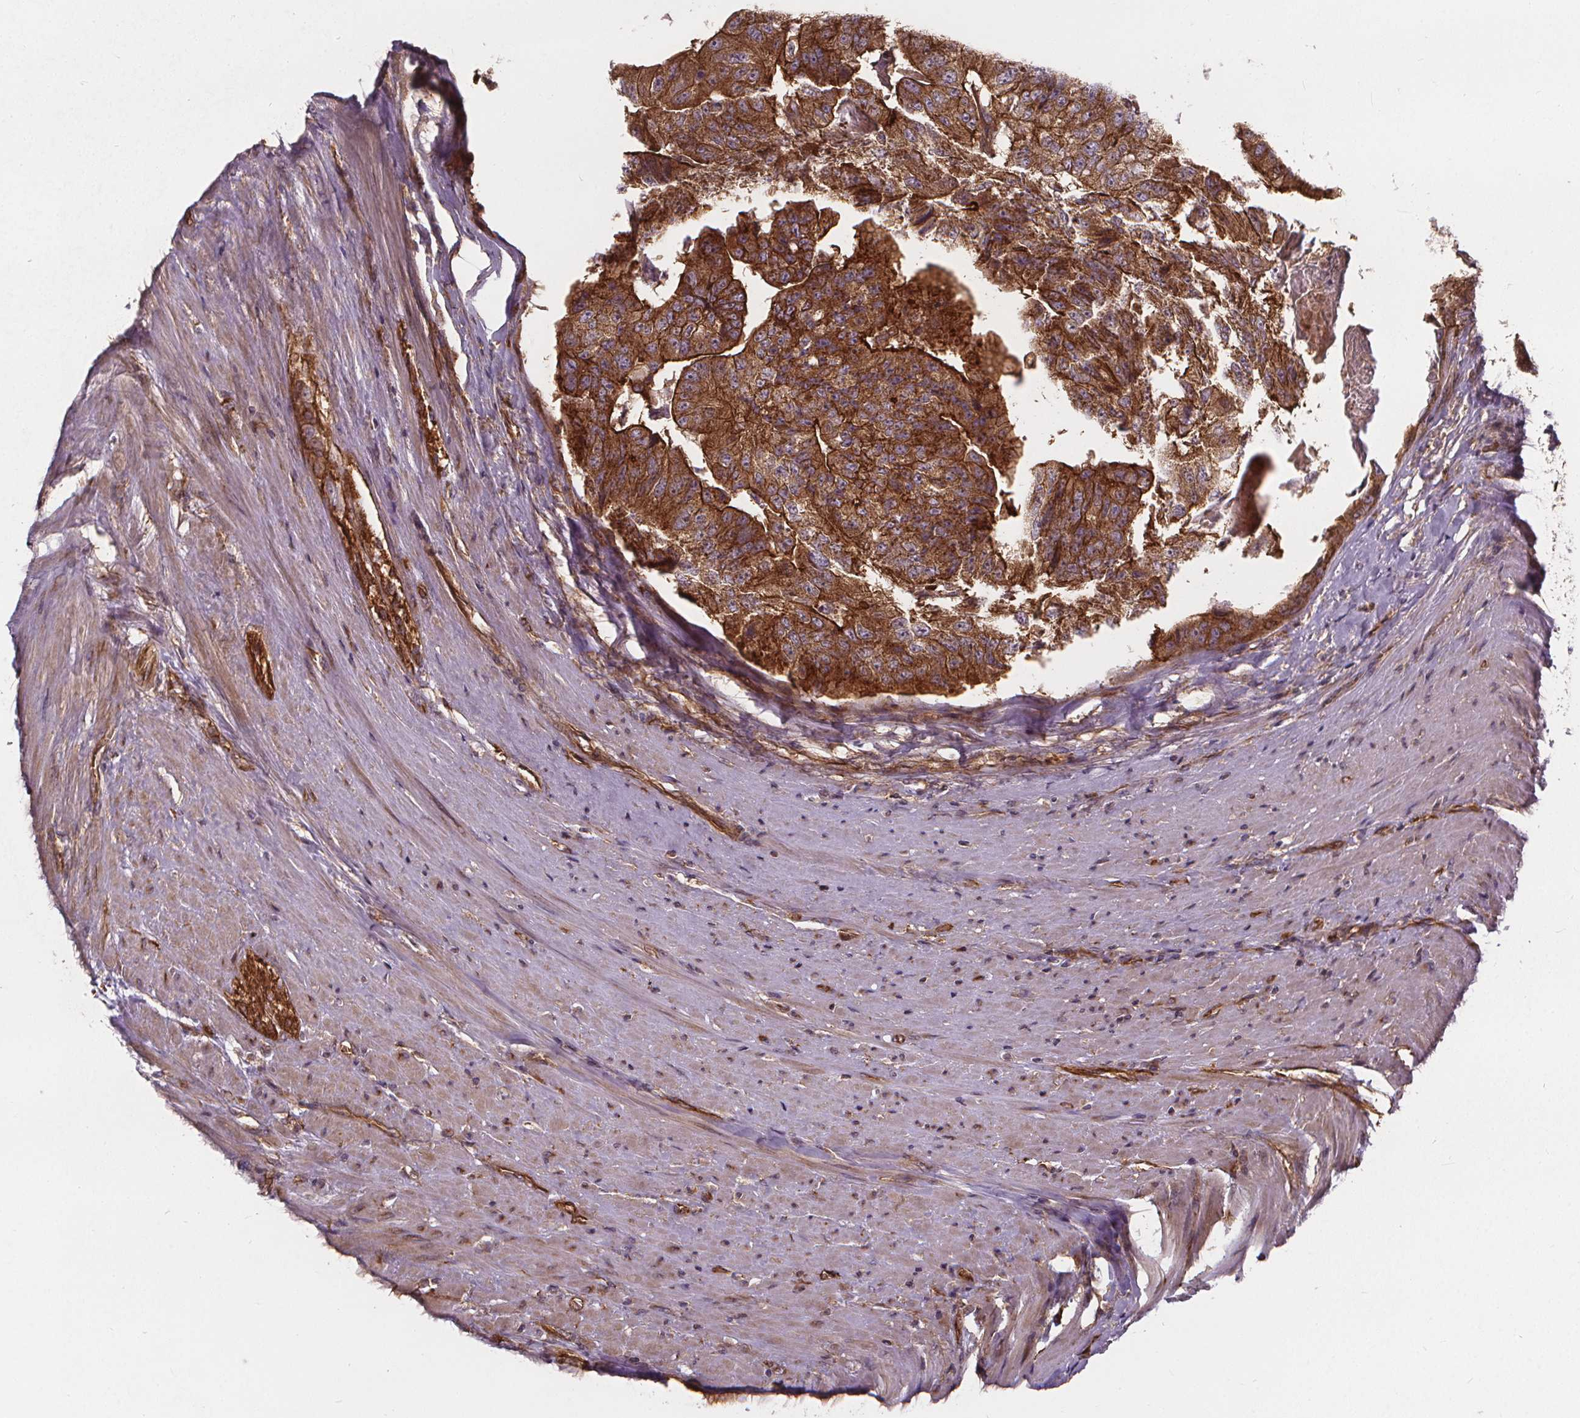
{"staining": {"intensity": "strong", "quantity": ">75%", "location": "cytoplasmic/membranous"}, "tissue": "colorectal cancer", "cell_type": "Tumor cells", "image_type": "cancer", "snomed": [{"axis": "morphology", "description": "Adenocarcinoma, NOS"}, {"axis": "topography", "description": "Colon"}], "caption": "Colorectal cancer stained for a protein shows strong cytoplasmic/membranous positivity in tumor cells.", "gene": "CLINT1", "patient": {"sex": "female", "age": 67}}